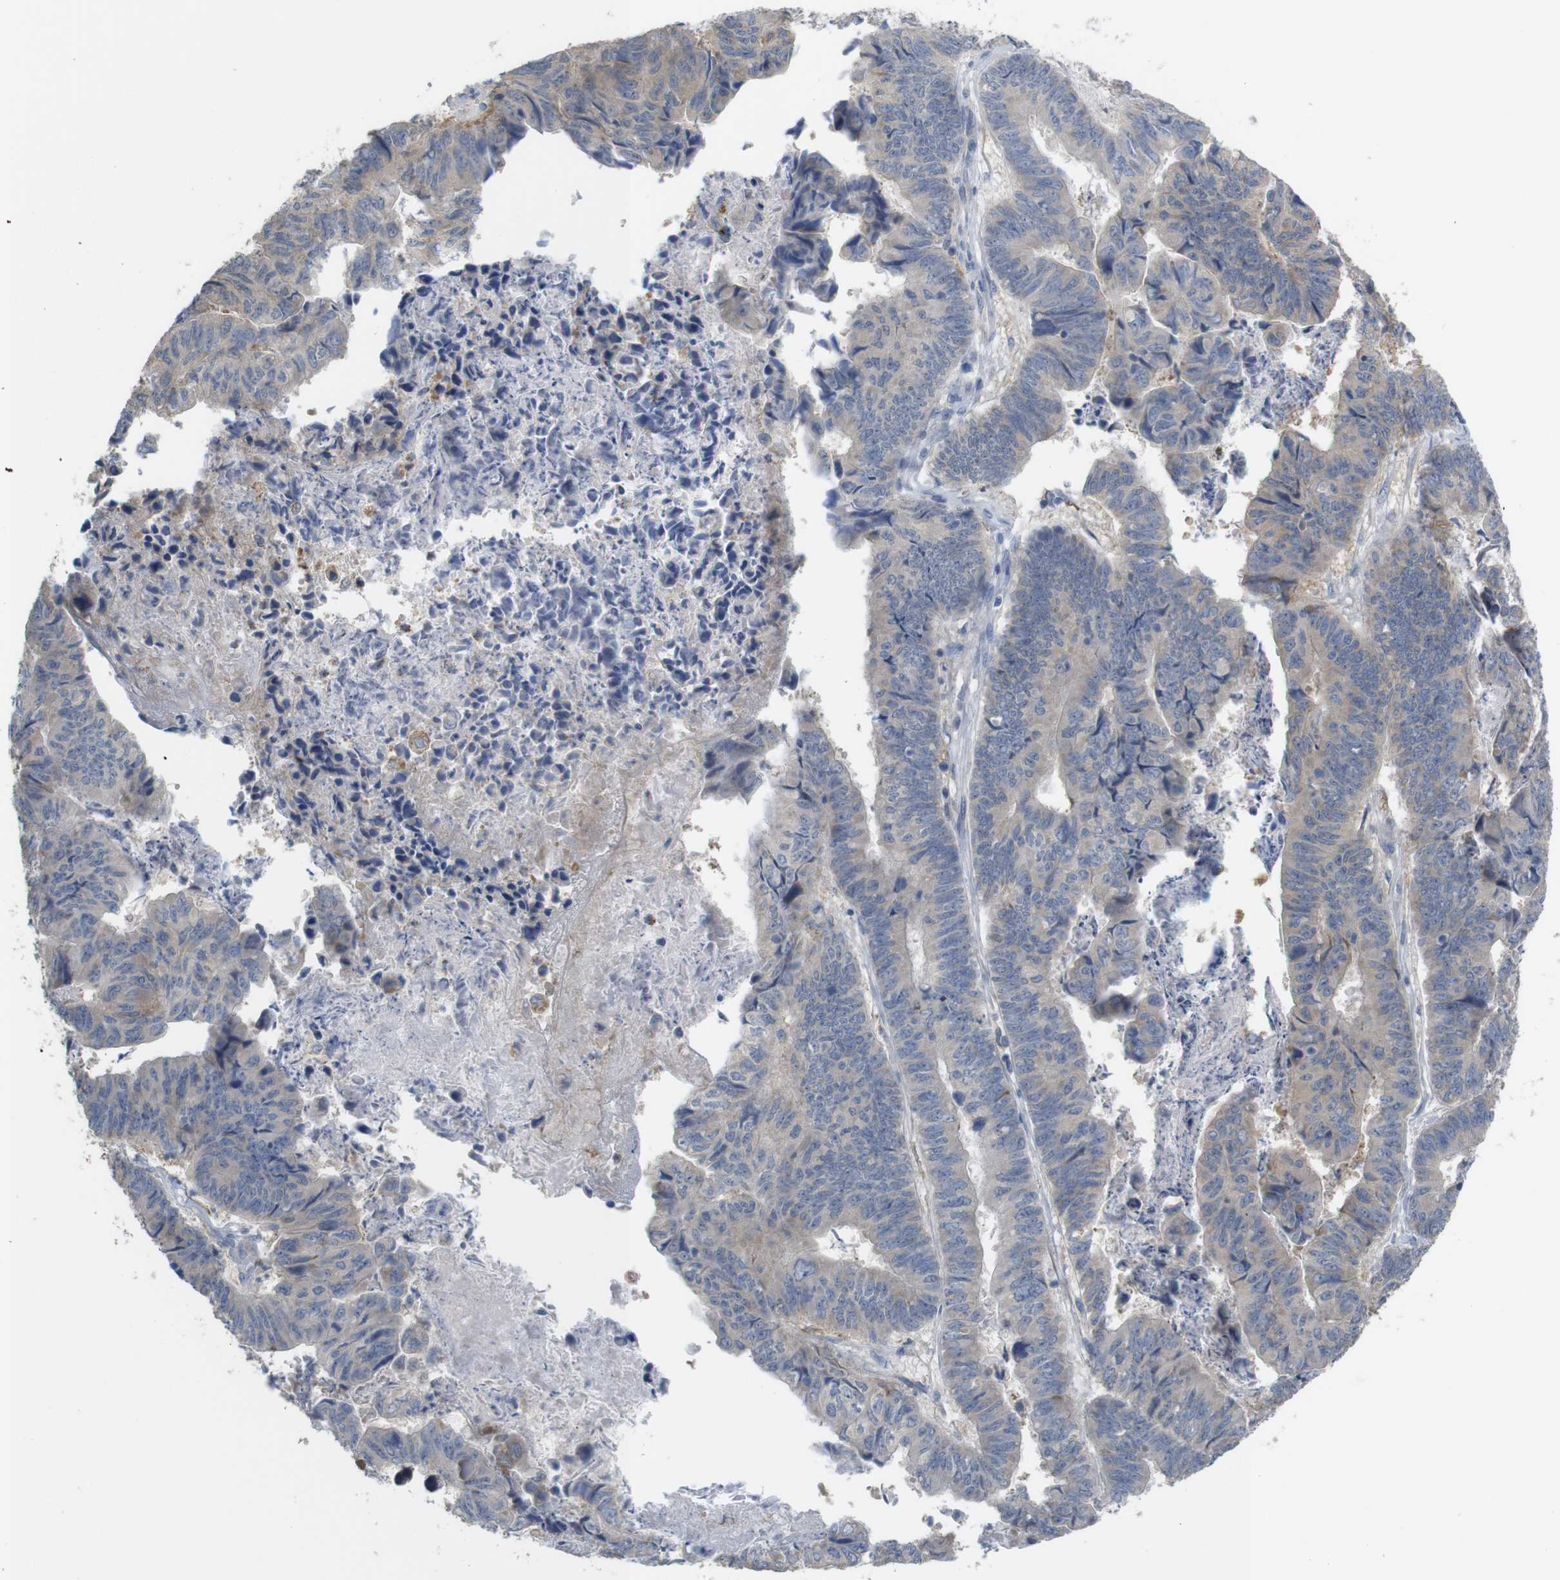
{"staining": {"intensity": "weak", "quantity": ">75%", "location": "cytoplasmic/membranous"}, "tissue": "stomach cancer", "cell_type": "Tumor cells", "image_type": "cancer", "snomed": [{"axis": "morphology", "description": "Adenocarcinoma, NOS"}, {"axis": "topography", "description": "Stomach, lower"}], "caption": "A photomicrograph of stomach cancer stained for a protein demonstrates weak cytoplasmic/membranous brown staining in tumor cells. The staining is performed using DAB brown chromogen to label protein expression. The nuclei are counter-stained blue using hematoxylin.", "gene": "PTPRR", "patient": {"sex": "male", "age": 77}}